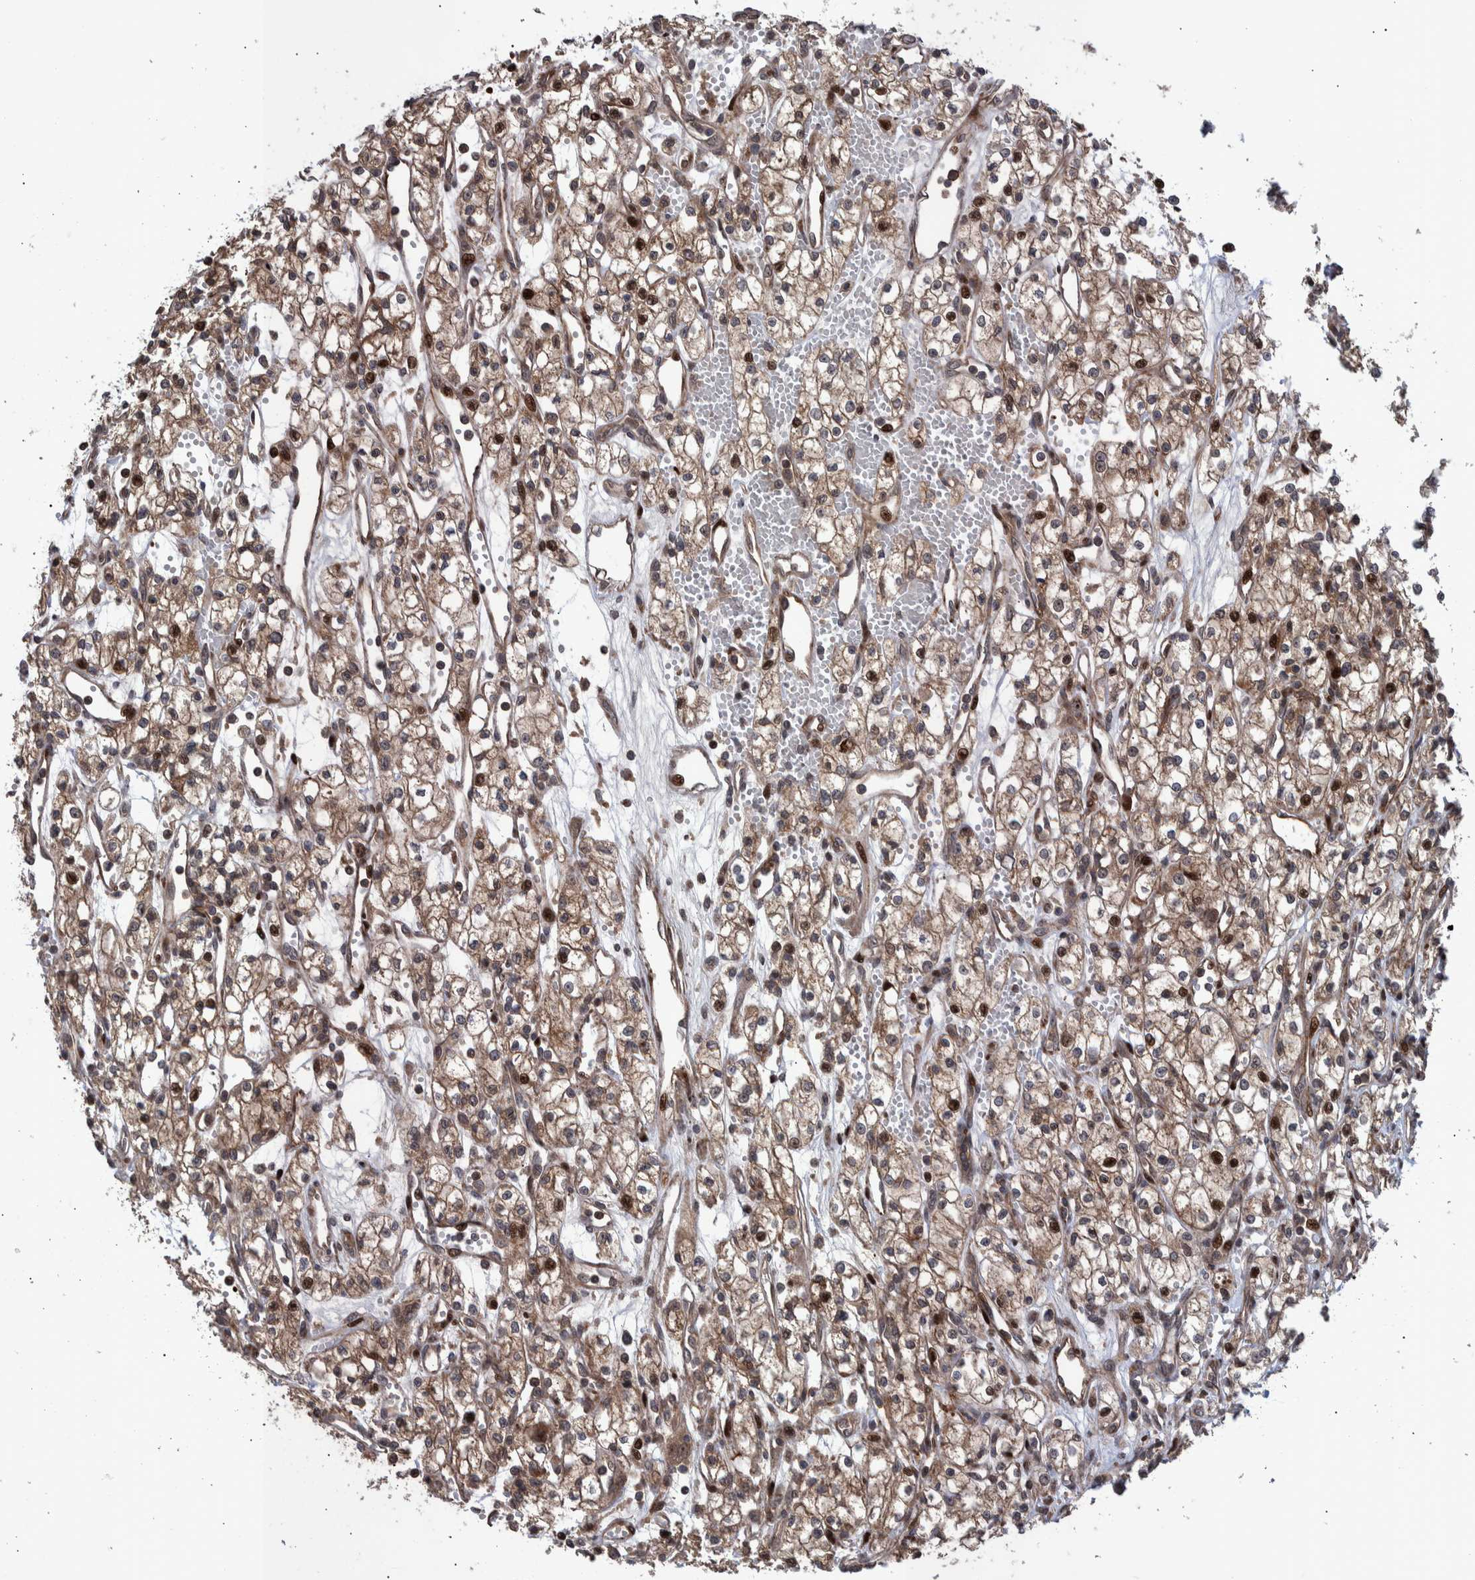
{"staining": {"intensity": "weak", "quantity": ">75%", "location": "cytoplasmic/membranous,nuclear"}, "tissue": "renal cancer", "cell_type": "Tumor cells", "image_type": "cancer", "snomed": [{"axis": "morphology", "description": "Adenocarcinoma, NOS"}, {"axis": "topography", "description": "Kidney"}], "caption": "Renal cancer (adenocarcinoma) tissue reveals weak cytoplasmic/membranous and nuclear positivity in about >75% of tumor cells, visualized by immunohistochemistry.", "gene": "SHISA6", "patient": {"sex": "male", "age": 59}}